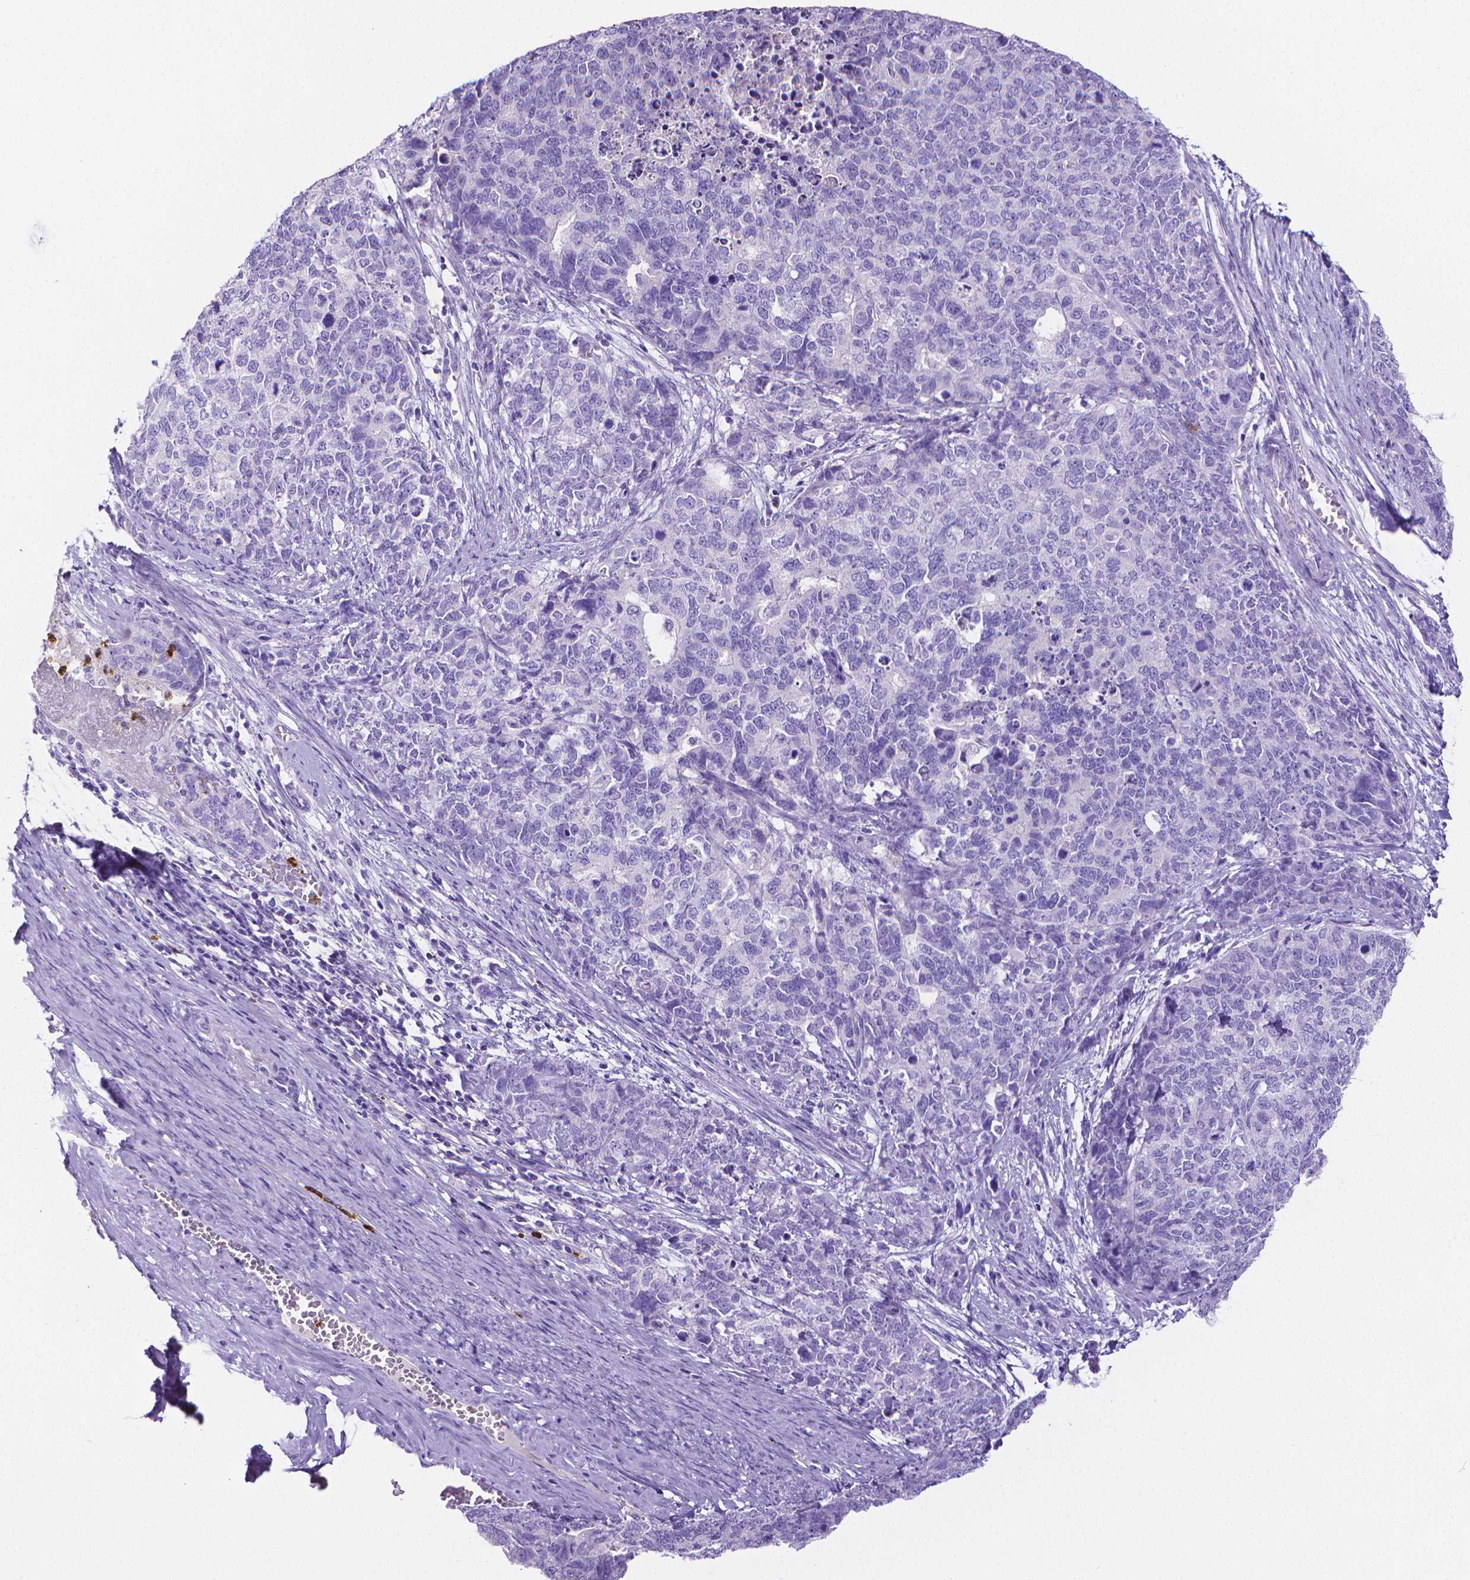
{"staining": {"intensity": "negative", "quantity": "none", "location": "none"}, "tissue": "cervical cancer", "cell_type": "Tumor cells", "image_type": "cancer", "snomed": [{"axis": "morphology", "description": "Squamous cell carcinoma, NOS"}, {"axis": "topography", "description": "Cervix"}], "caption": "DAB (3,3'-diaminobenzidine) immunohistochemical staining of human cervical squamous cell carcinoma reveals no significant positivity in tumor cells. The staining is performed using DAB brown chromogen with nuclei counter-stained in using hematoxylin.", "gene": "MMP9", "patient": {"sex": "female", "age": 63}}